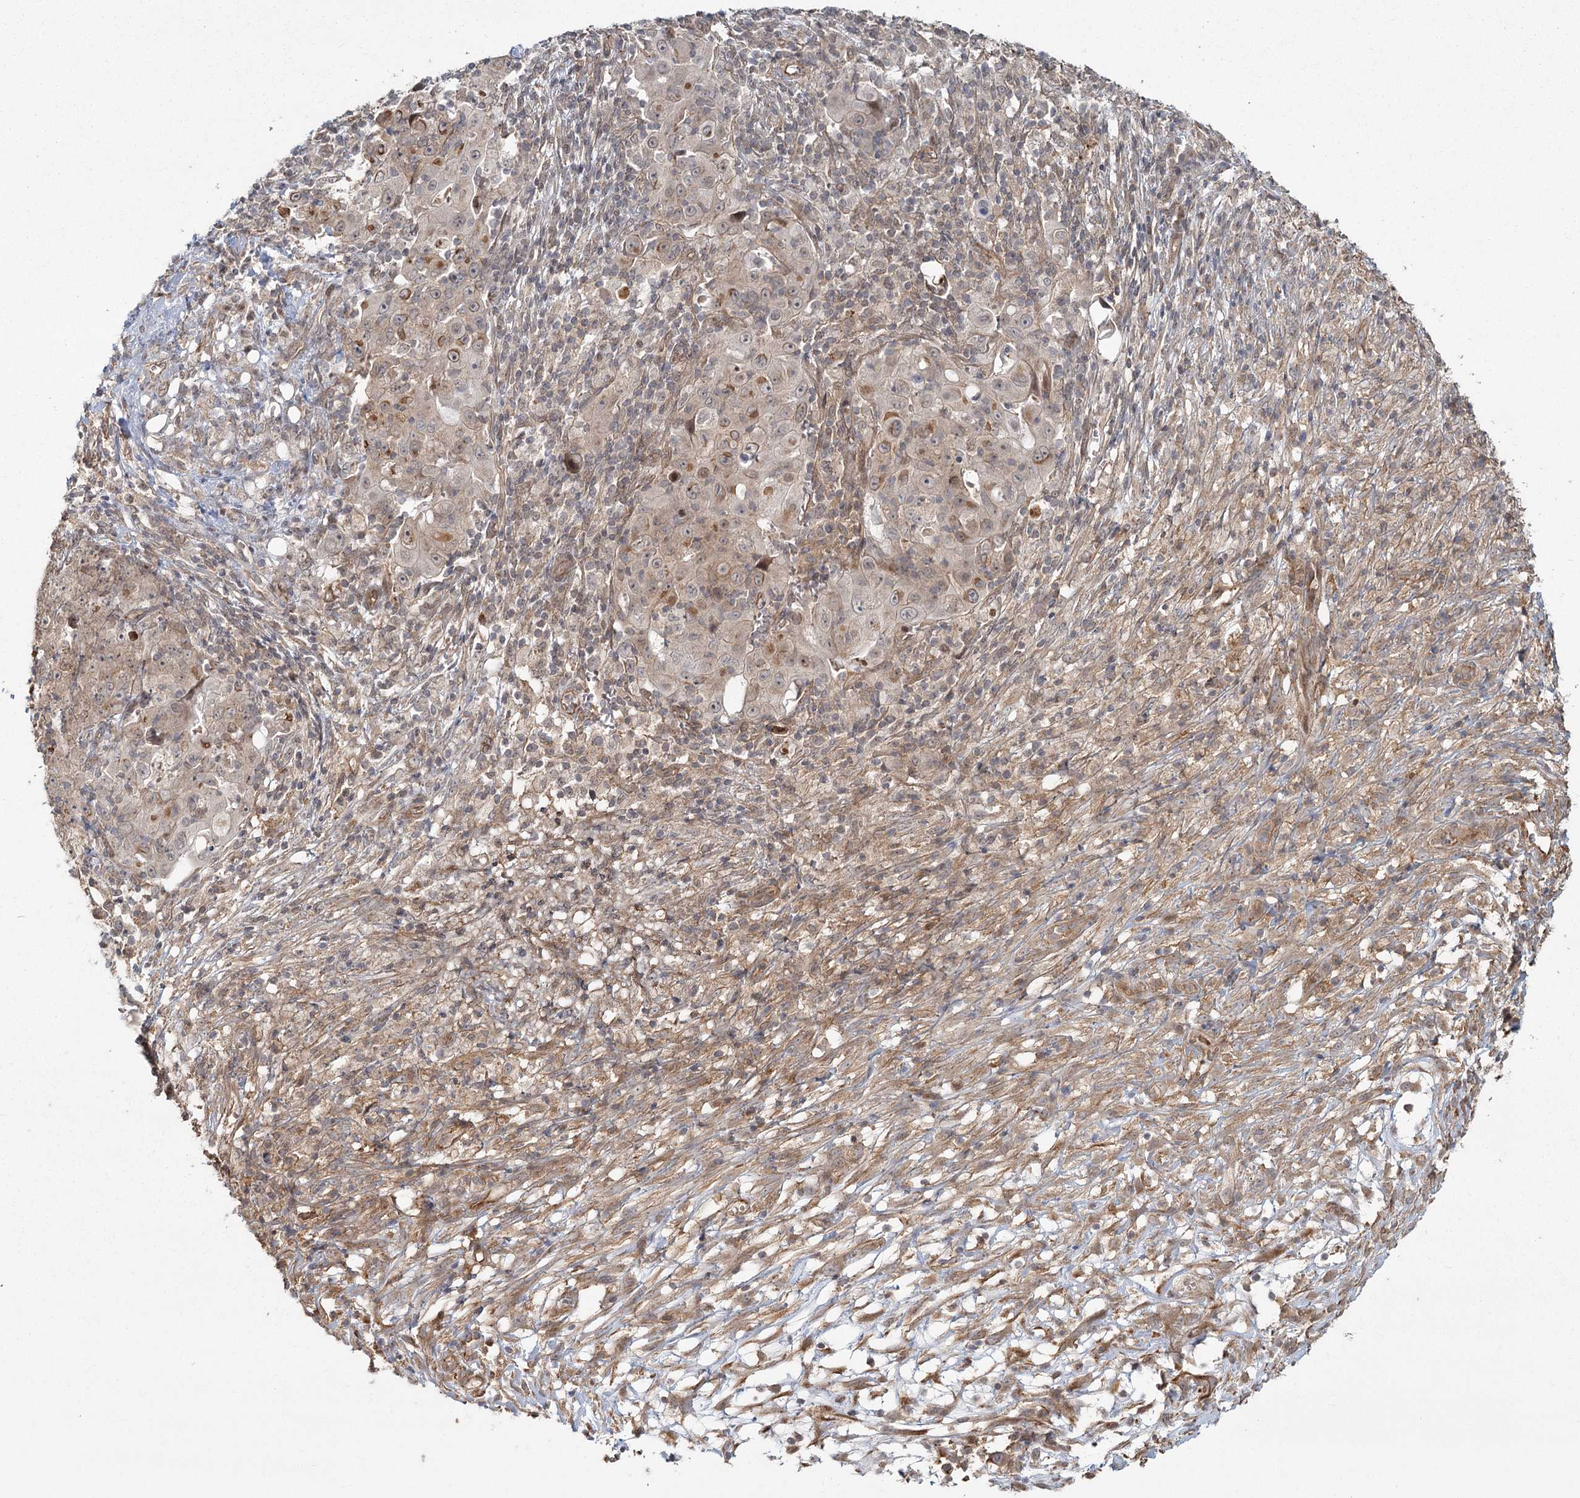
{"staining": {"intensity": "moderate", "quantity": ">75%", "location": "cytoplasmic/membranous"}, "tissue": "ovarian cancer", "cell_type": "Tumor cells", "image_type": "cancer", "snomed": [{"axis": "morphology", "description": "Carcinoma, endometroid"}, {"axis": "topography", "description": "Ovary"}], "caption": "Brown immunohistochemical staining in human ovarian cancer (endometroid carcinoma) demonstrates moderate cytoplasmic/membranous positivity in approximately >75% of tumor cells. The staining was performed using DAB, with brown indicating positive protein expression. Nuclei are stained blue with hematoxylin.", "gene": "AP2M1", "patient": {"sex": "female", "age": 42}}